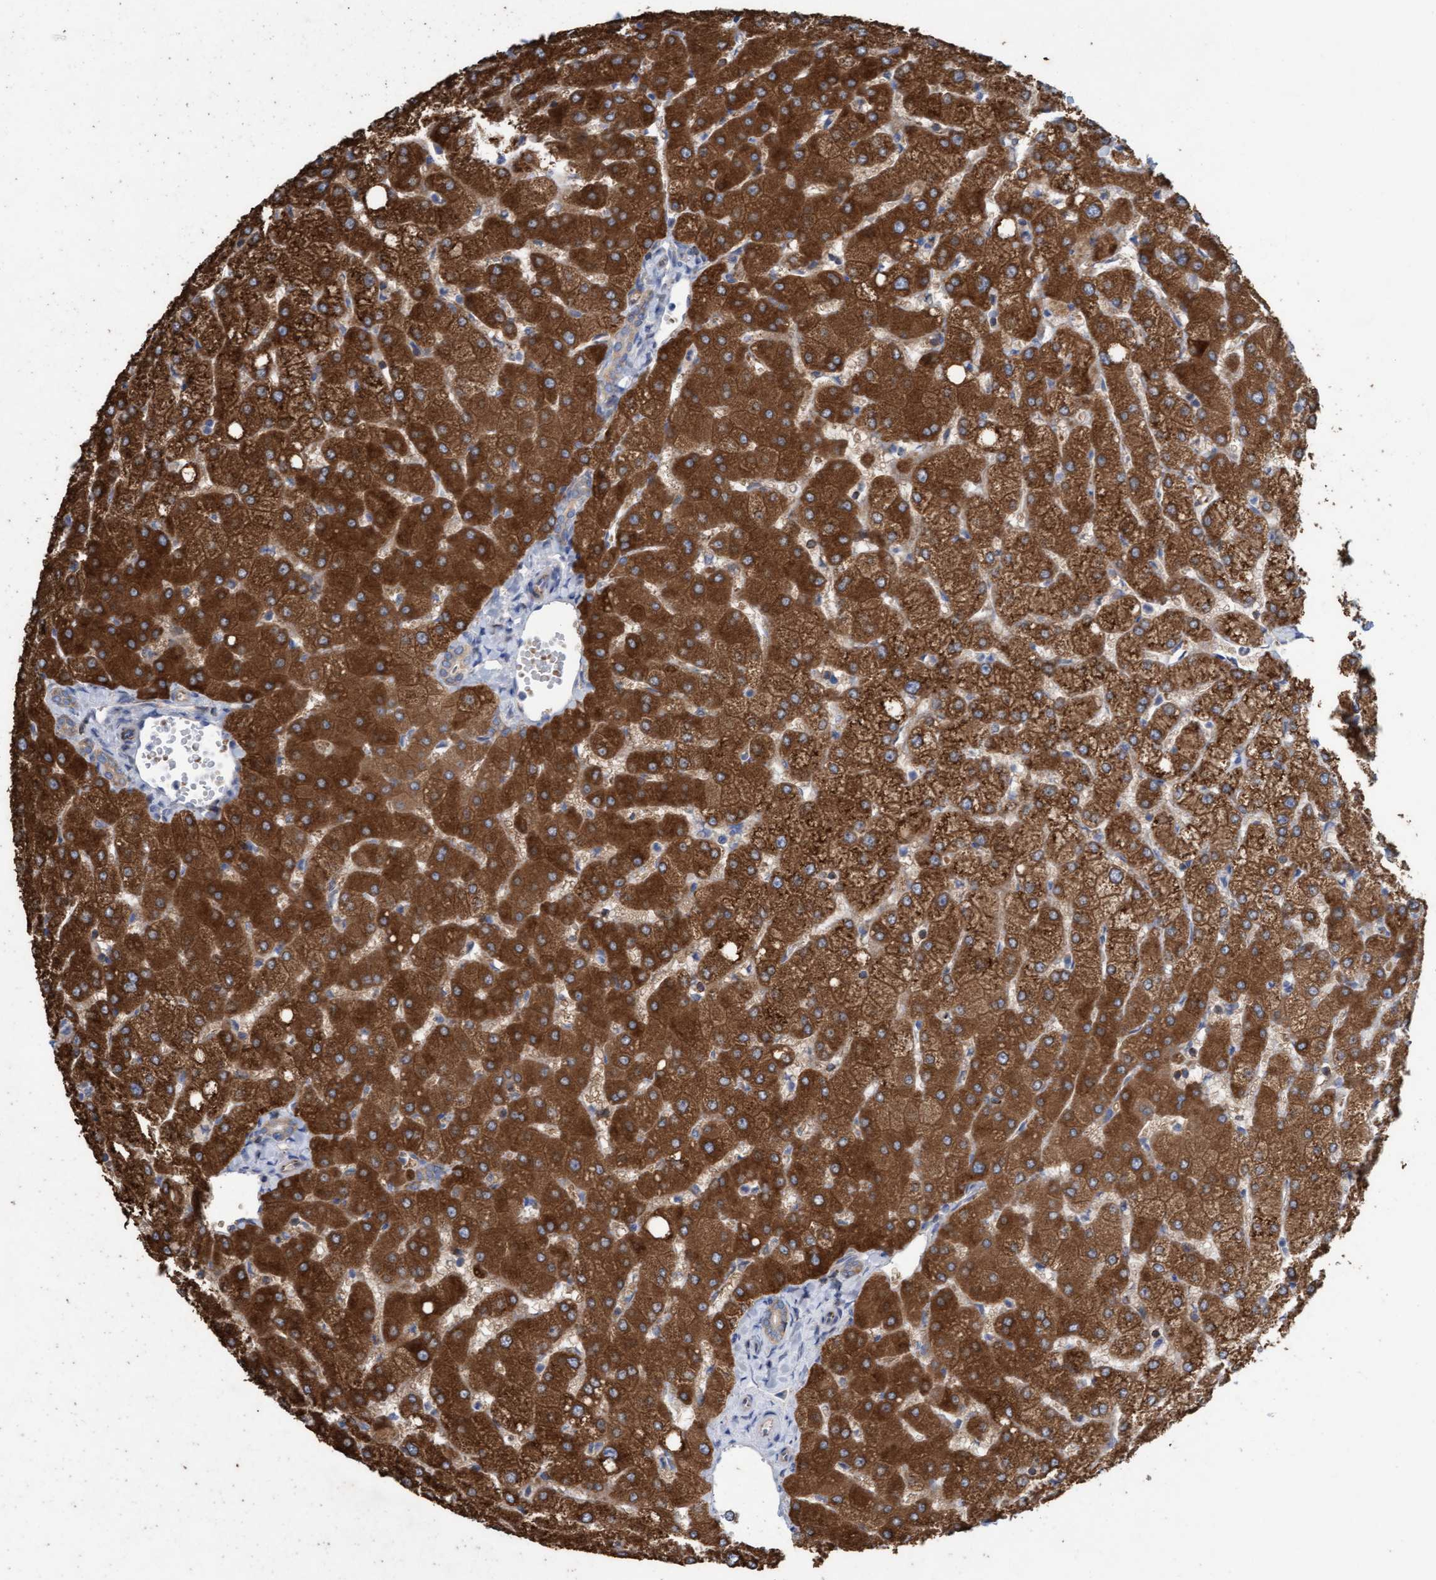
{"staining": {"intensity": "weak", "quantity": ">75%", "location": "cytoplasmic/membranous"}, "tissue": "liver", "cell_type": "Cholangiocytes", "image_type": "normal", "snomed": [{"axis": "morphology", "description": "Normal tissue, NOS"}, {"axis": "topography", "description": "Liver"}], "caption": "This photomicrograph reveals unremarkable liver stained with IHC to label a protein in brown. The cytoplasmic/membranous of cholangiocytes show weak positivity for the protein. Nuclei are counter-stained blue.", "gene": "SIGIRR", "patient": {"sex": "female", "age": 54}}